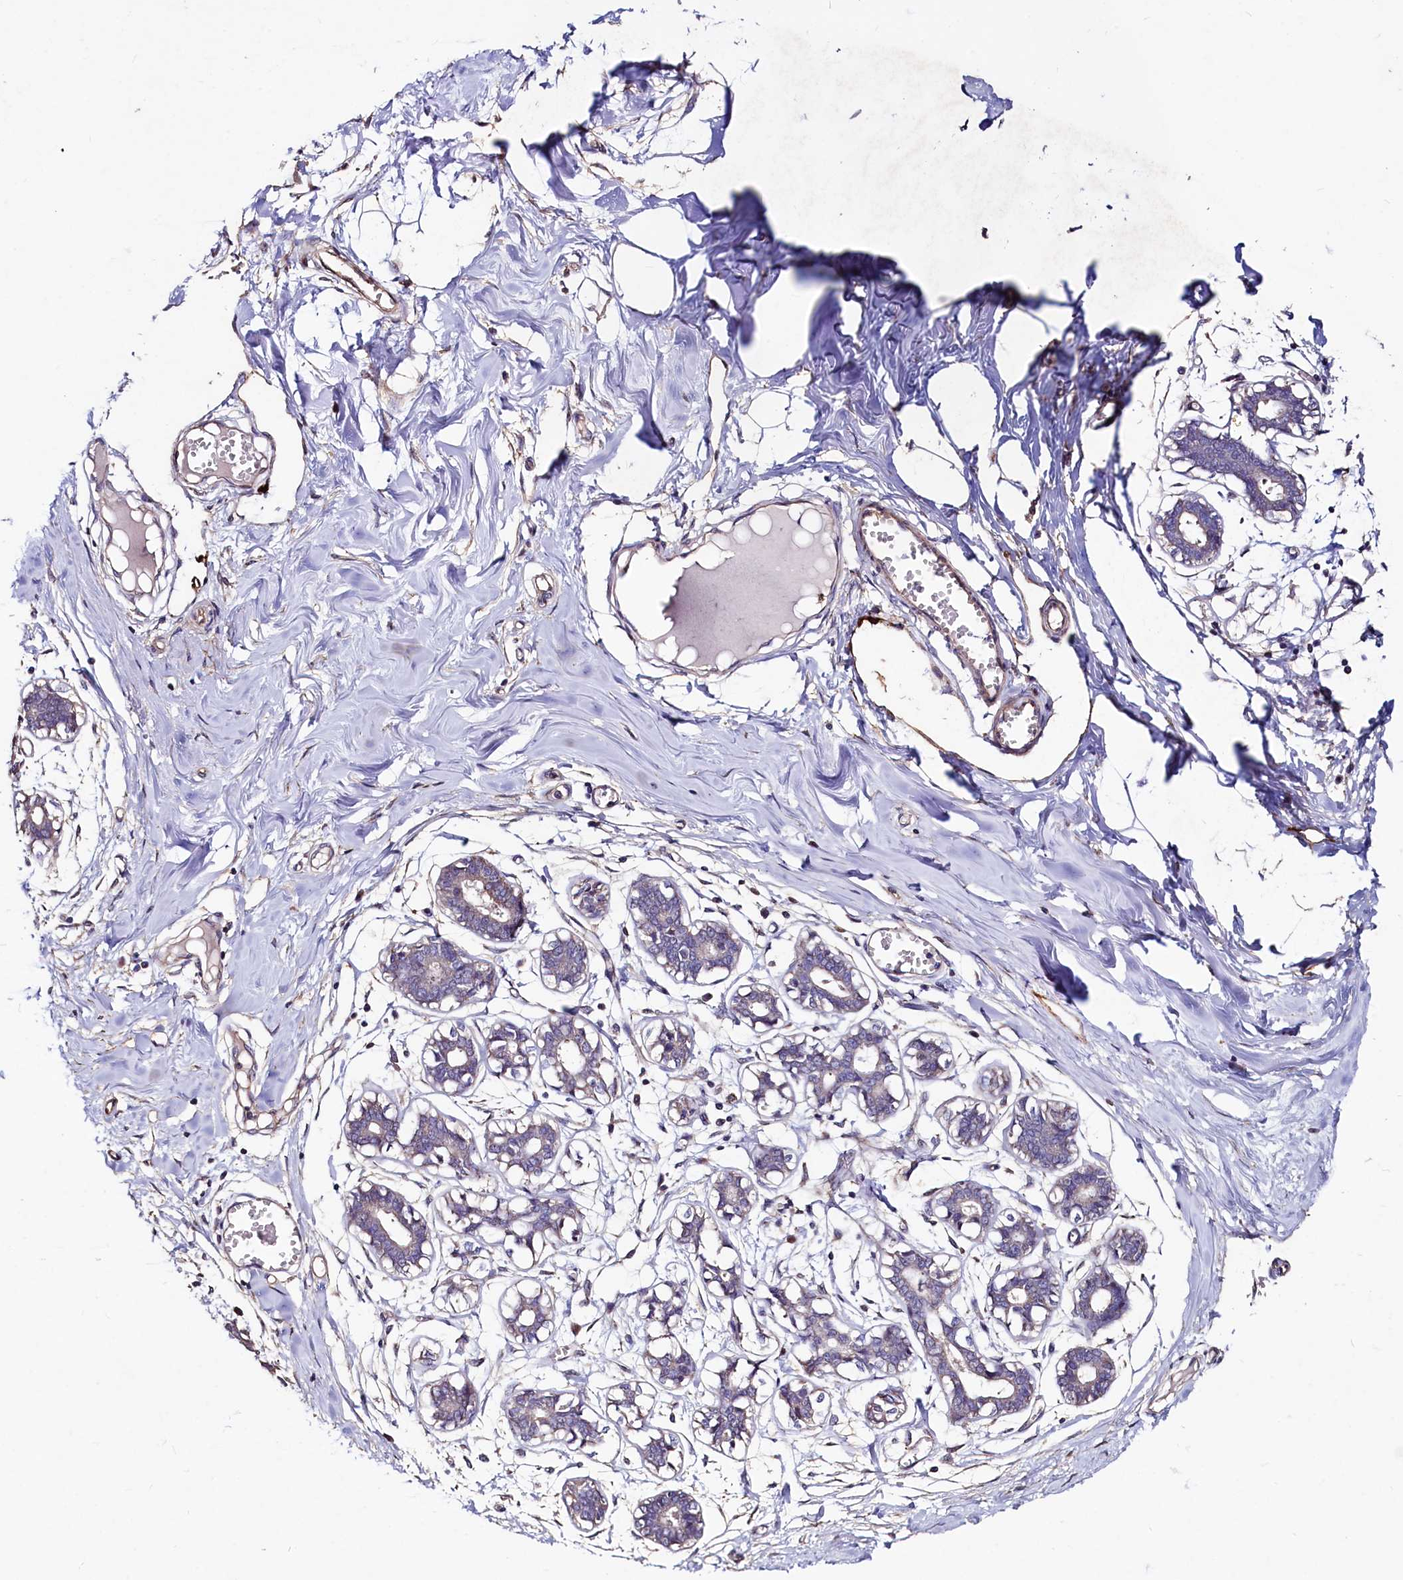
{"staining": {"intensity": "weak", "quantity": "25%-75%", "location": "cytoplasmic/membranous"}, "tissue": "breast", "cell_type": "Adipocytes", "image_type": "normal", "snomed": [{"axis": "morphology", "description": "Normal tissue, NOS"}, {"axis": "topography", "description": "Breast"}], "caption": "Protein staining of normal breast shows weak cytoplasmic/membranous expression in about 25%-75% of adipocytes.", "gene": "PALM", "patient": {"sex": "female", "age": 27}}